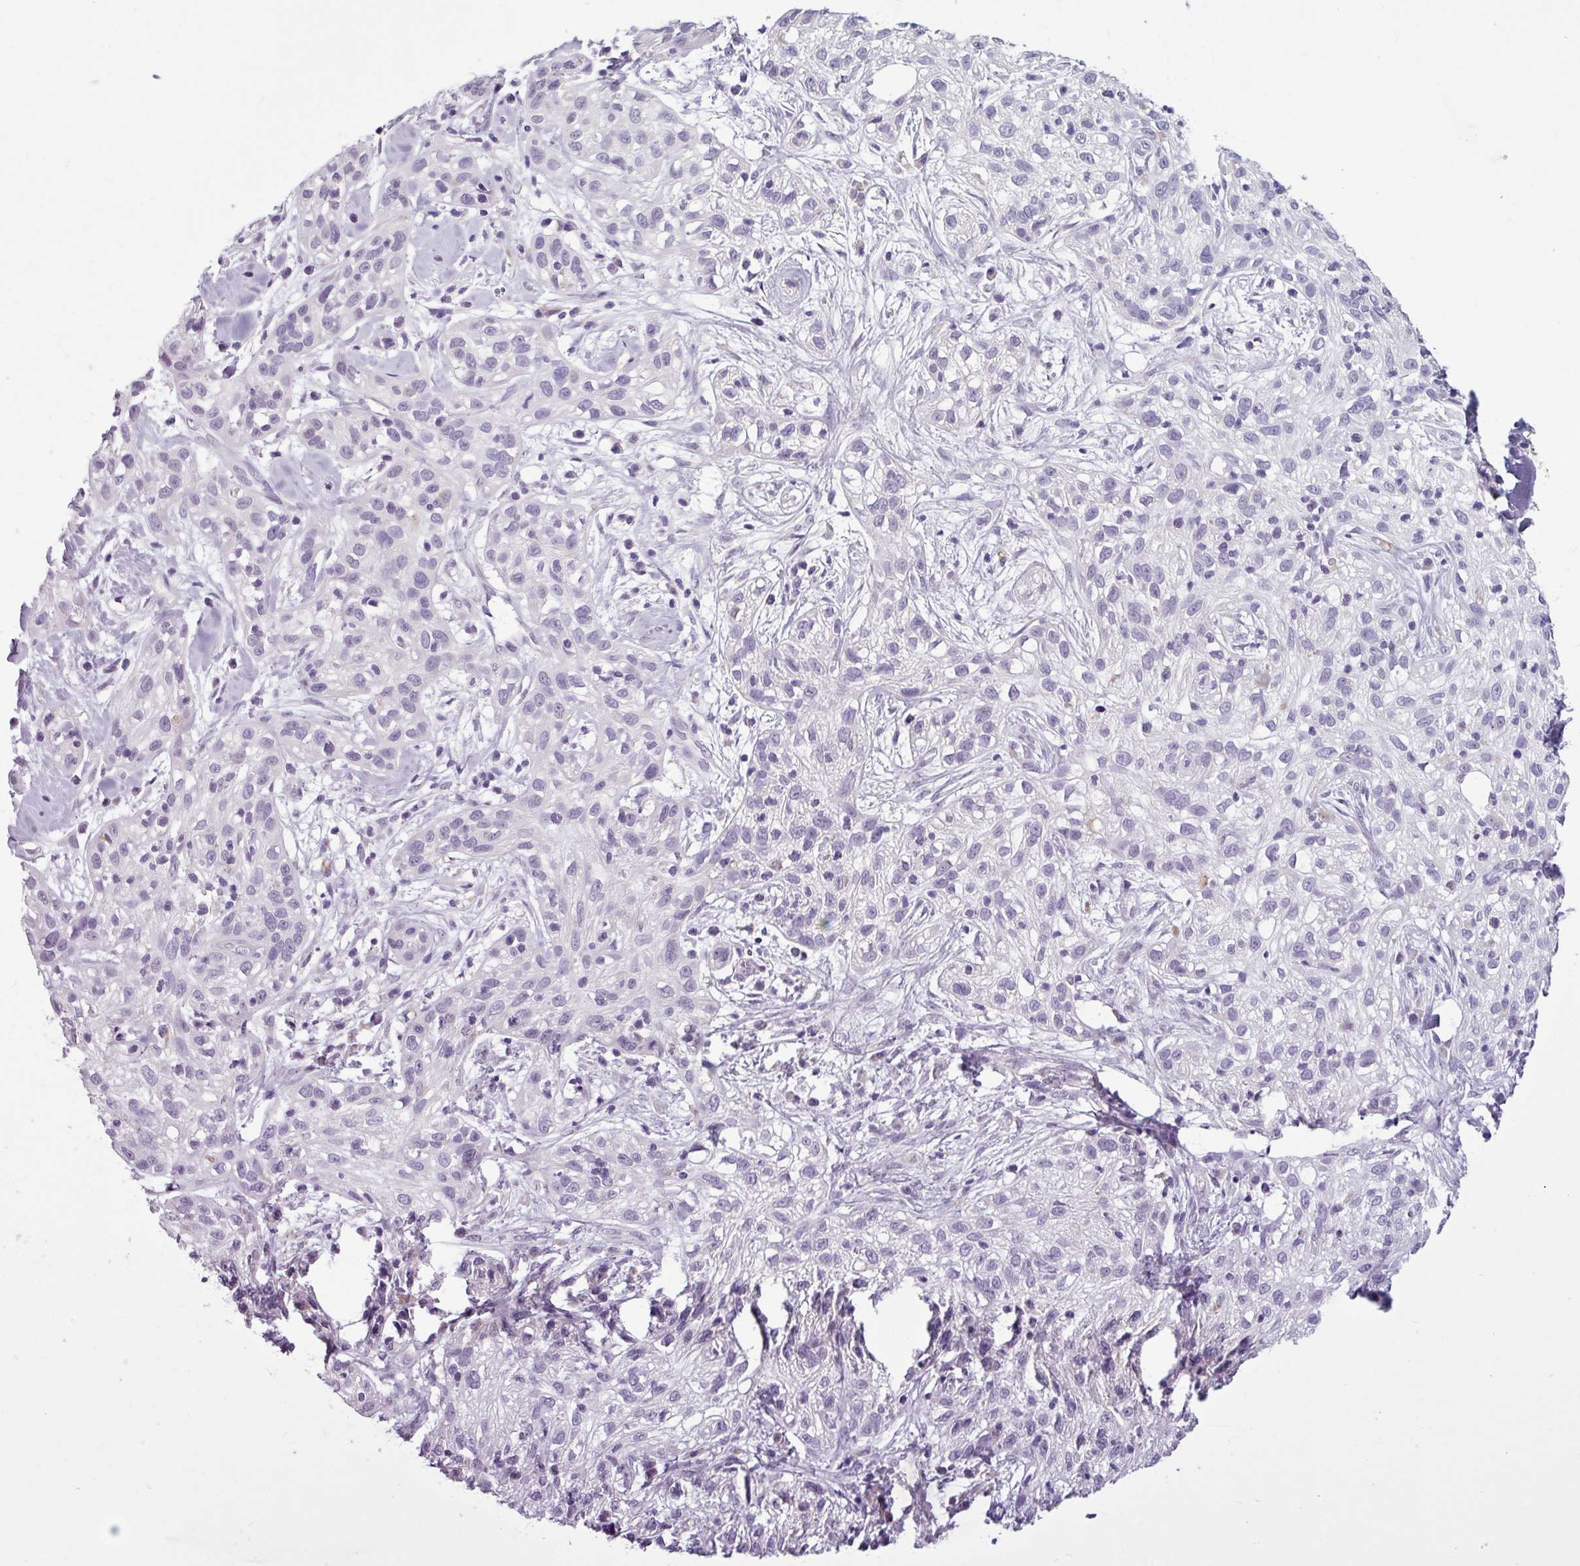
{"staining": {"intensity": "negative", "quantity": "none", "location": "none"}, "tissue": "skin cancer", "cell_type": "Tumor cells", "image_type": "cancer", "snomed": [{"axis": "morphology", "description": "Squamous cell carcinoma, NOS"}, {"axis": "topography", "description": "Skin"}], "caption": "The immunohistochemistry micrograph has no significant expression in tumor cells of skin squamous cell carcinoma tissue.", "gene": "C9orf24", "patient": {"sex": "male", "age": 82}}